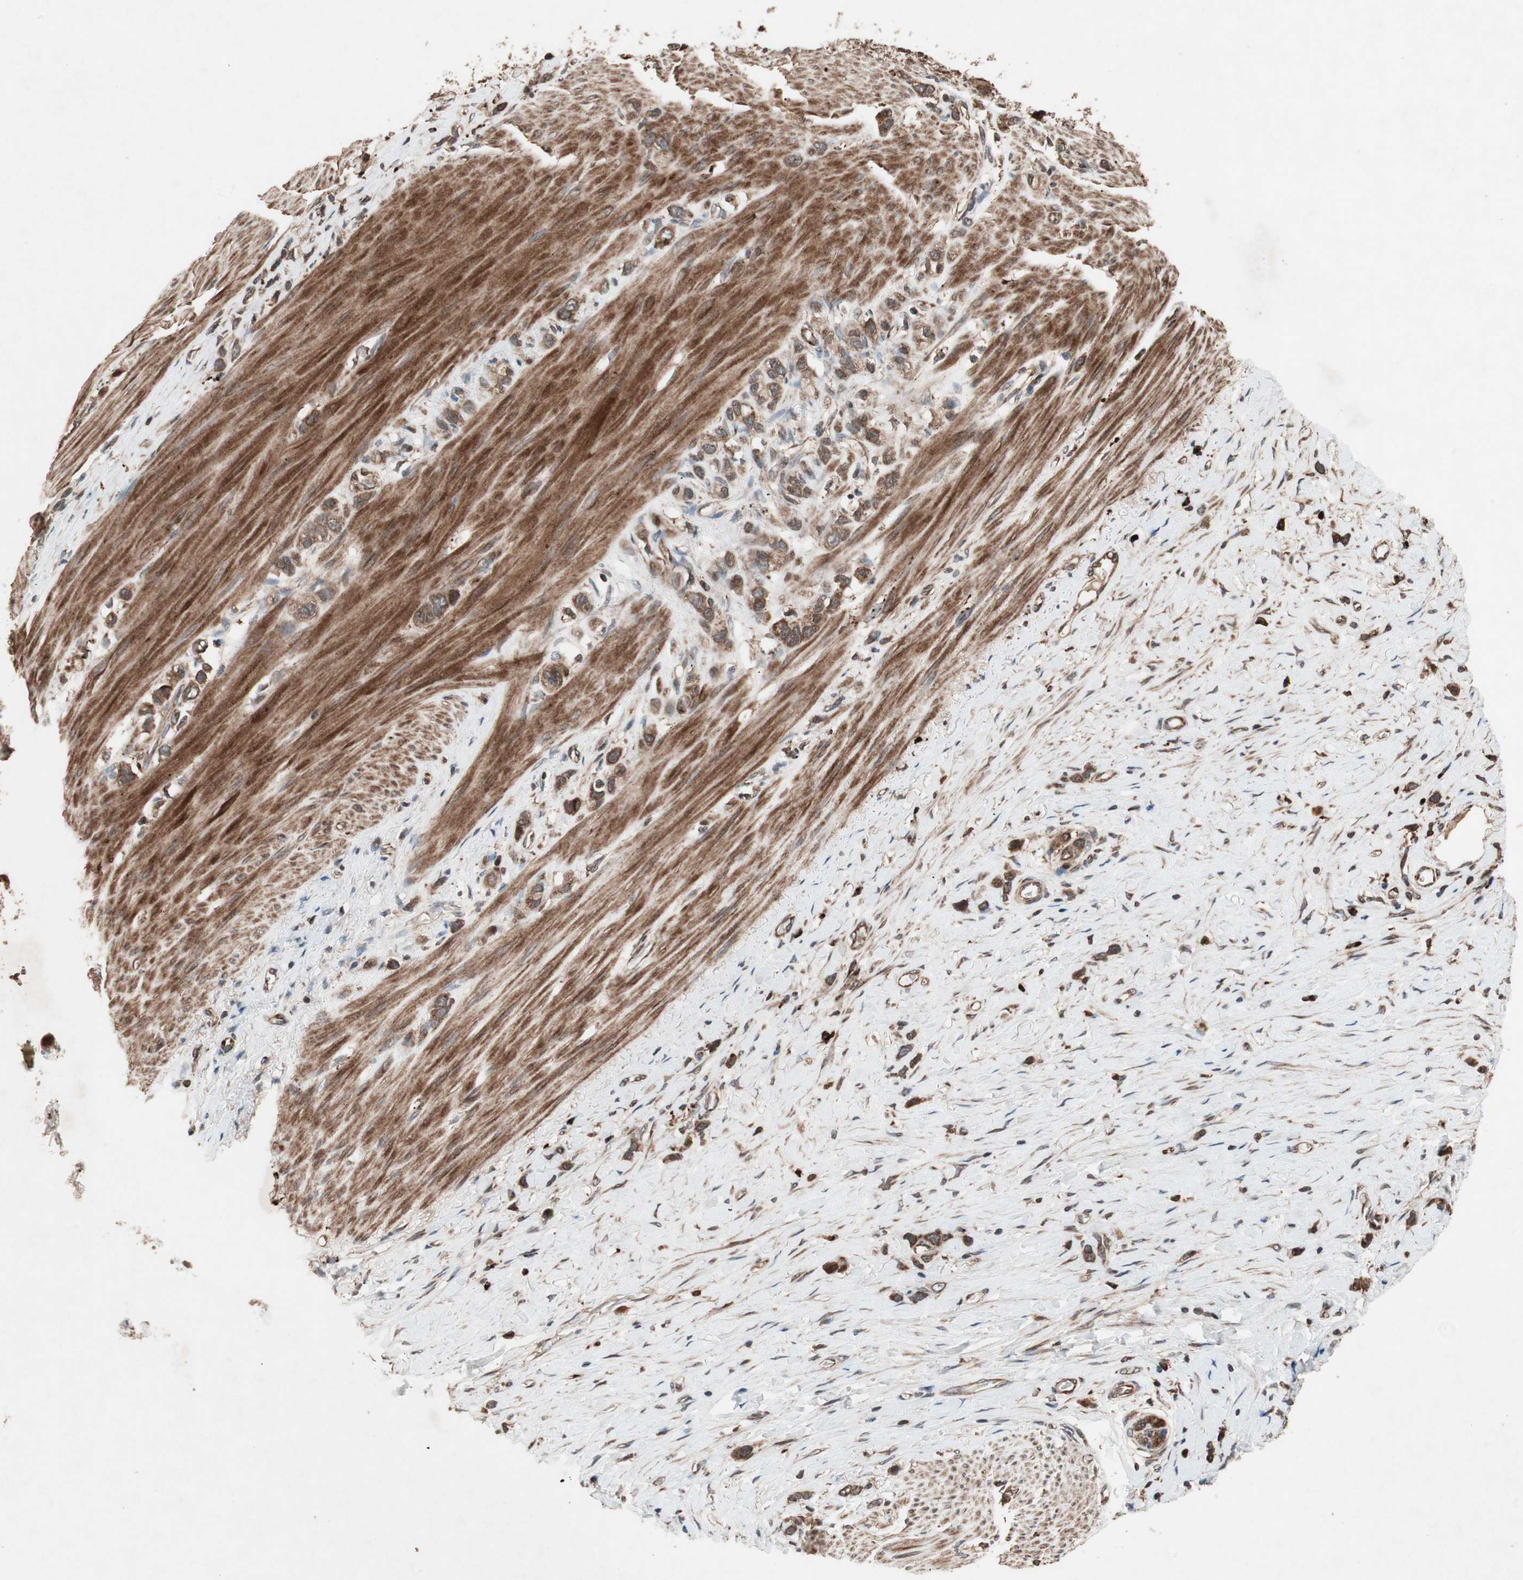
{"staining": {"intensity": "moderate", "quantity": ">75%", "location": "cytoplasmic/membranous"}, "tissue": "stomach cancer", "cell_type": "Tumor cells", "image_type": "cancer", "snomed": [{"axis": "morphology", "description": "Normal tissue, NOS"}, {"axis": "morphology", "description": "Adenocarcinoma, NOS"}, {"axis": "morphology", "description": "Adenocarcinoma, High grade"}, {"axis": "topography", "description": "Stomach, upper"}, {"axis": "topography", "description": "Stomach"}], "caption": "The photomicrograph reveals a brown stain indicating the presence of a protein in the cytoplasmic/membranous of tumor cells in stomach cancer.", "gene": "RAB1A", "patient": {"sex": "female", "age": 65}}